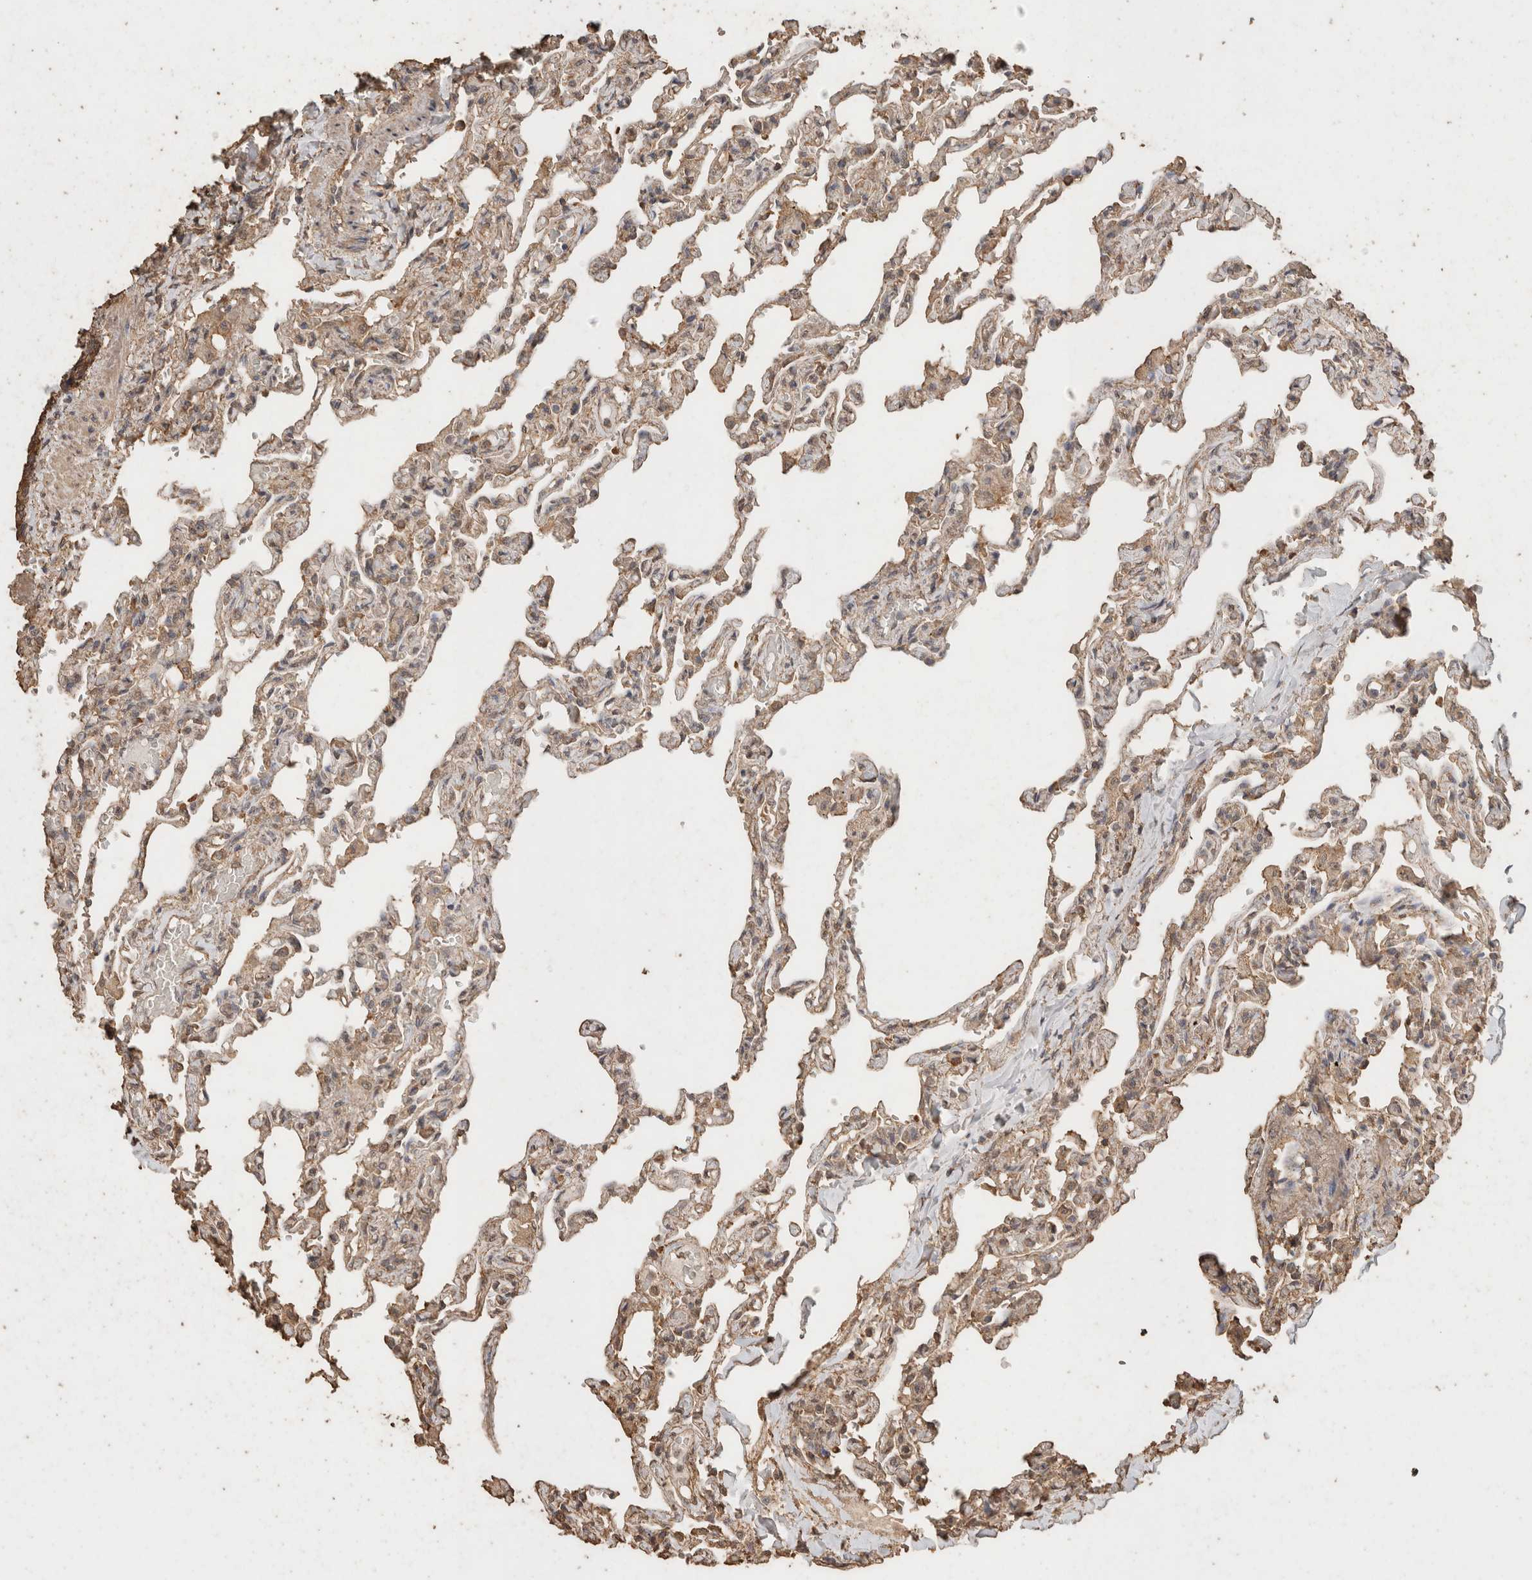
{"staining": {"intensity": "weak", "quantity": ">75%", "location": "cytoplasmic/membranous"}, "tissue": "lung", "cell_type": "Alveolar cells", "image_type": "normal", "snomed": [{"axis": "morphology", "description": "Normal tissue, NOS"}, {"axis": "topography", "description": "Lung"}], "caption": "IHC image of unremarkable human lung stained for a protein (brown), which exhibits low levels of weak cytoplasmic/membranous positivity in about >75% of alveolar cells.", "gene": "CX3CL1", "patient": {"sex": "male", "age": 21}}